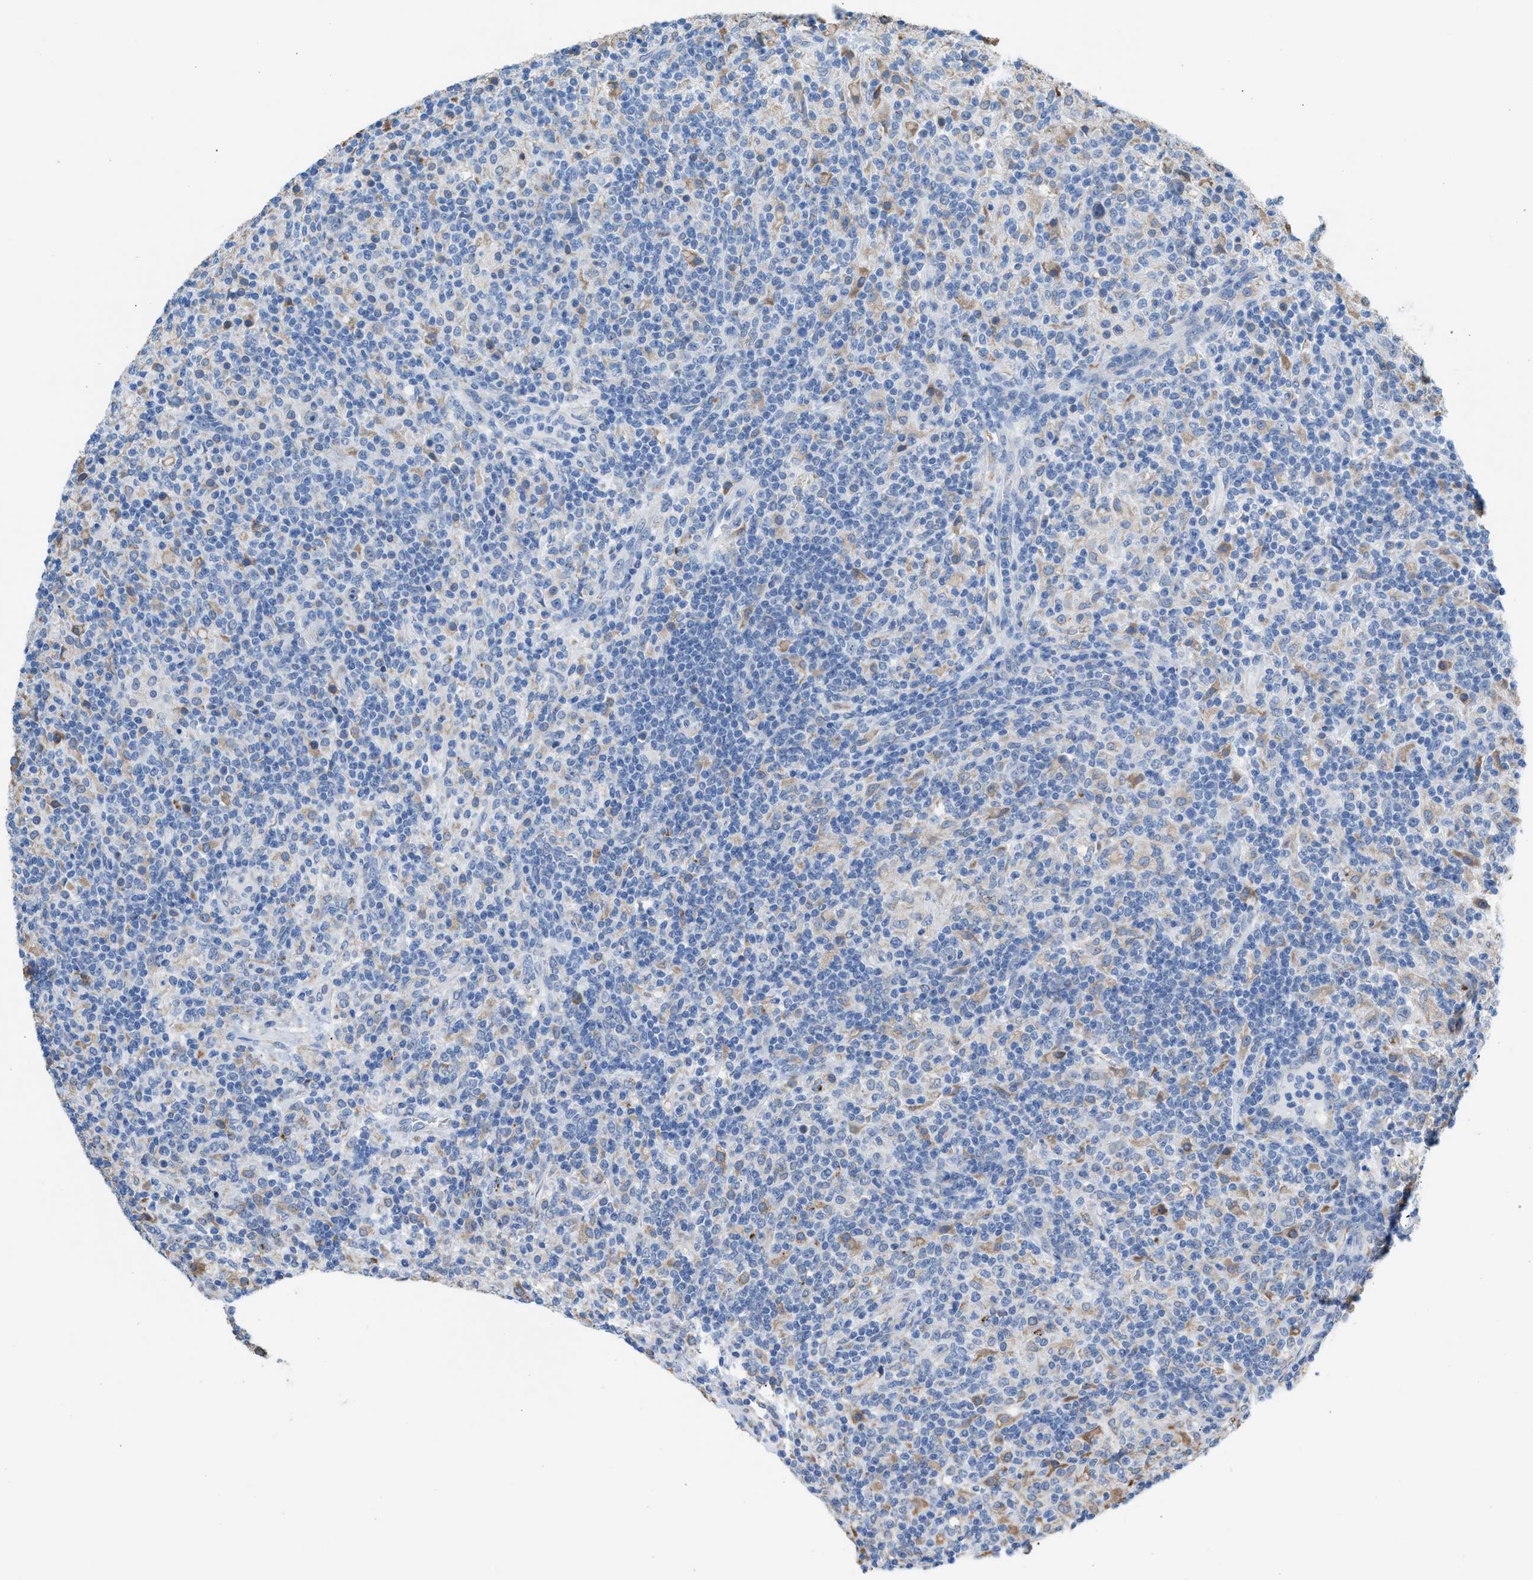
{"staining": {"intensity": "negative", "quantity": "none", "location": "none"}, "tissue": "lymphoma", "cell_type": "Tumor cells", "image_type": "cancer", "snomed": [{"axis": "morphology", "description": "Hodgkin's disease, NOS"}, {"axis": "topography", "description": "Lymph node"}], "caption": "IHC of human lymphoma demonstrates no staining in tumor cells.", "gene": "CA3", "patient": {"sex": "male", "age": 70}}